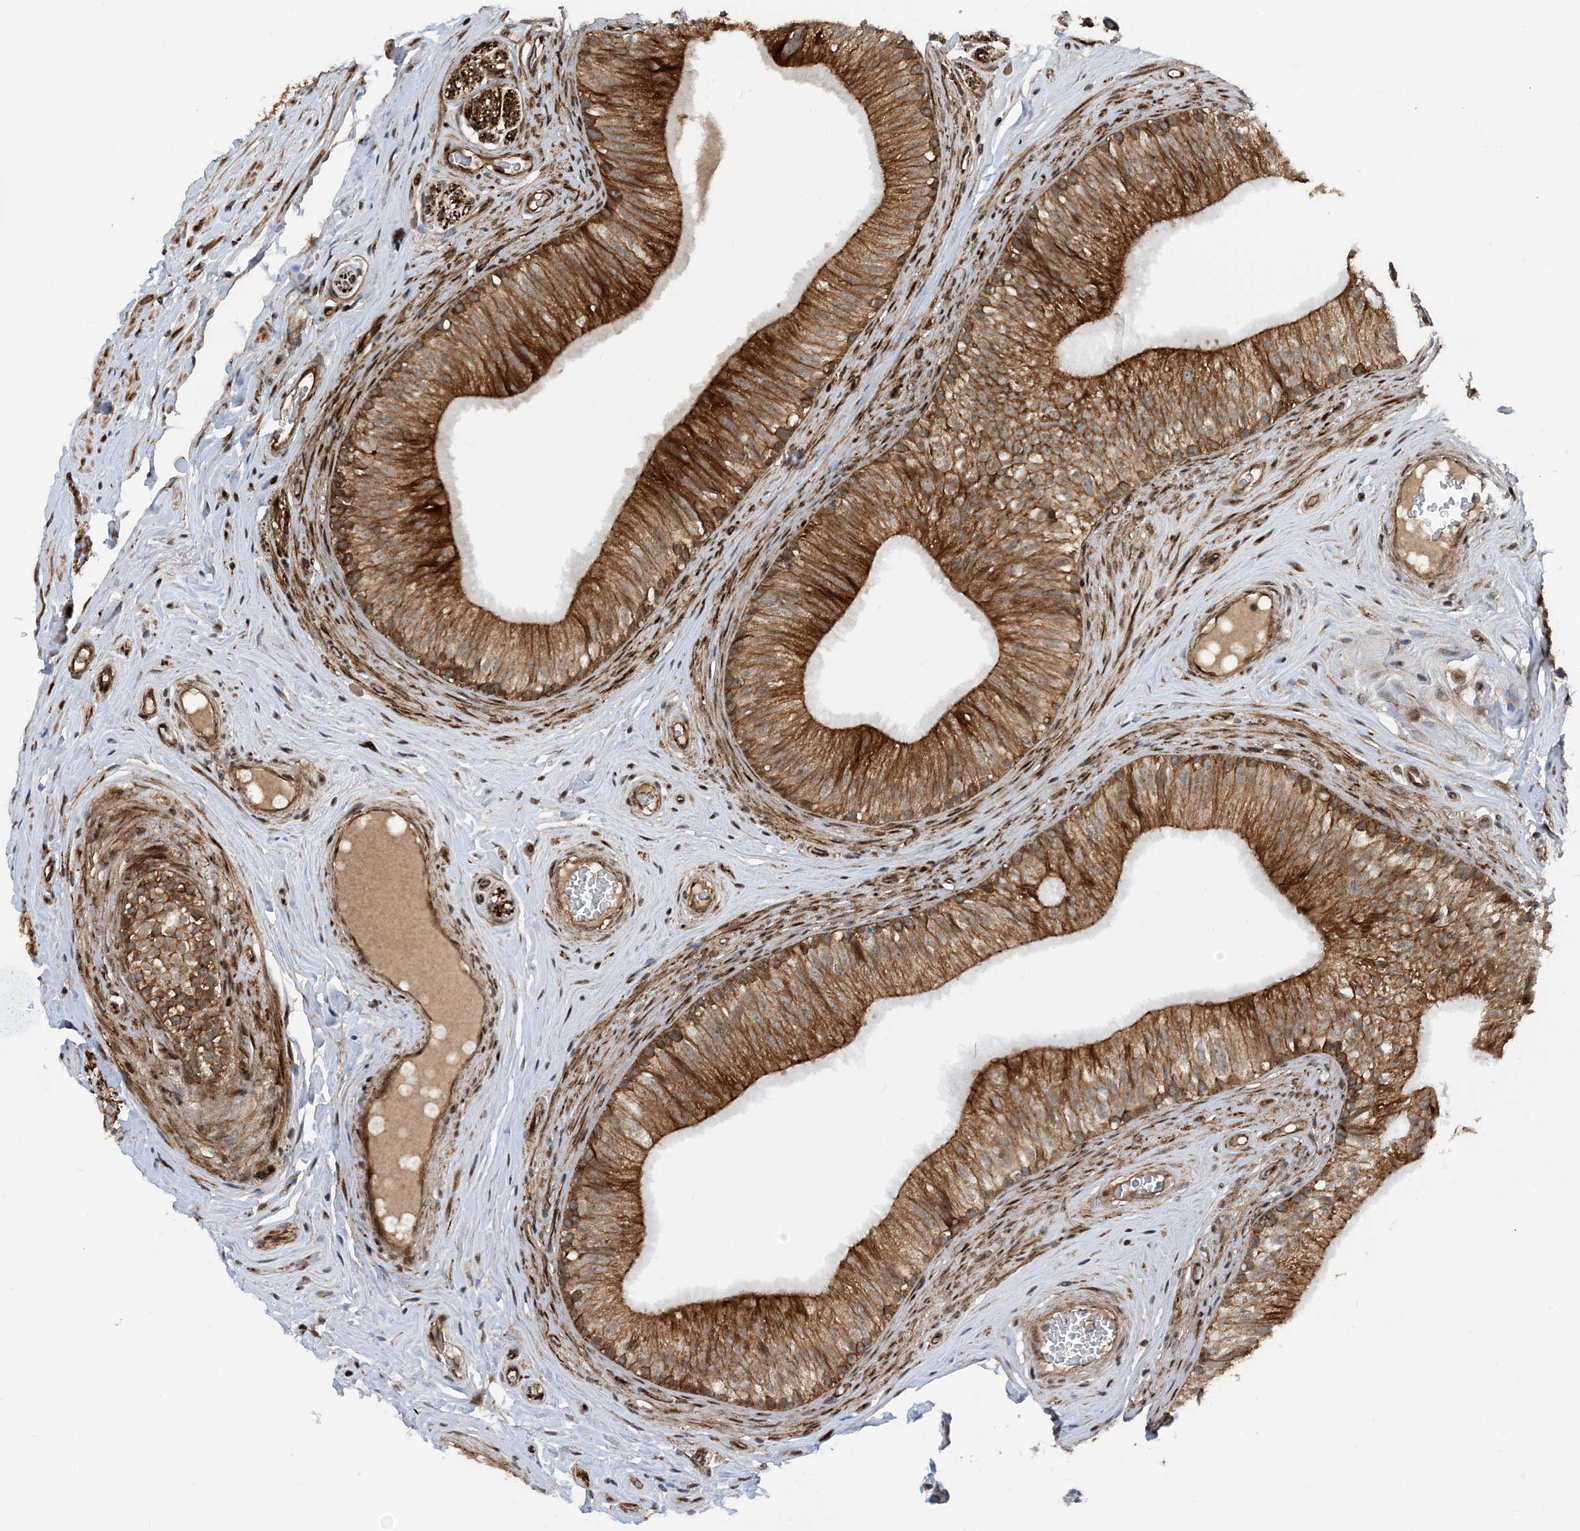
{"staining": {"intensity": "strong", "quantity": ">75%", "location": "cytoplasmic/membranous"}, "tissue": "epididymis", "cell_type": "Glandular cells", "image_type": "normal", "snomed": [{"axis": "morphology", "description": "Normal tissue, NOS"}, {"axis": "topography", "description": "Epididymis"}], "caption": "Immunohistochemistry micrograph of normal epididymis stained for a protein (brown), which reveals high levels of strong cytoplasmic/membranous positivity in about >75% of glandular cells.", "gene": "HEMK1", "patient": {"sex": "male", "age": 46}}